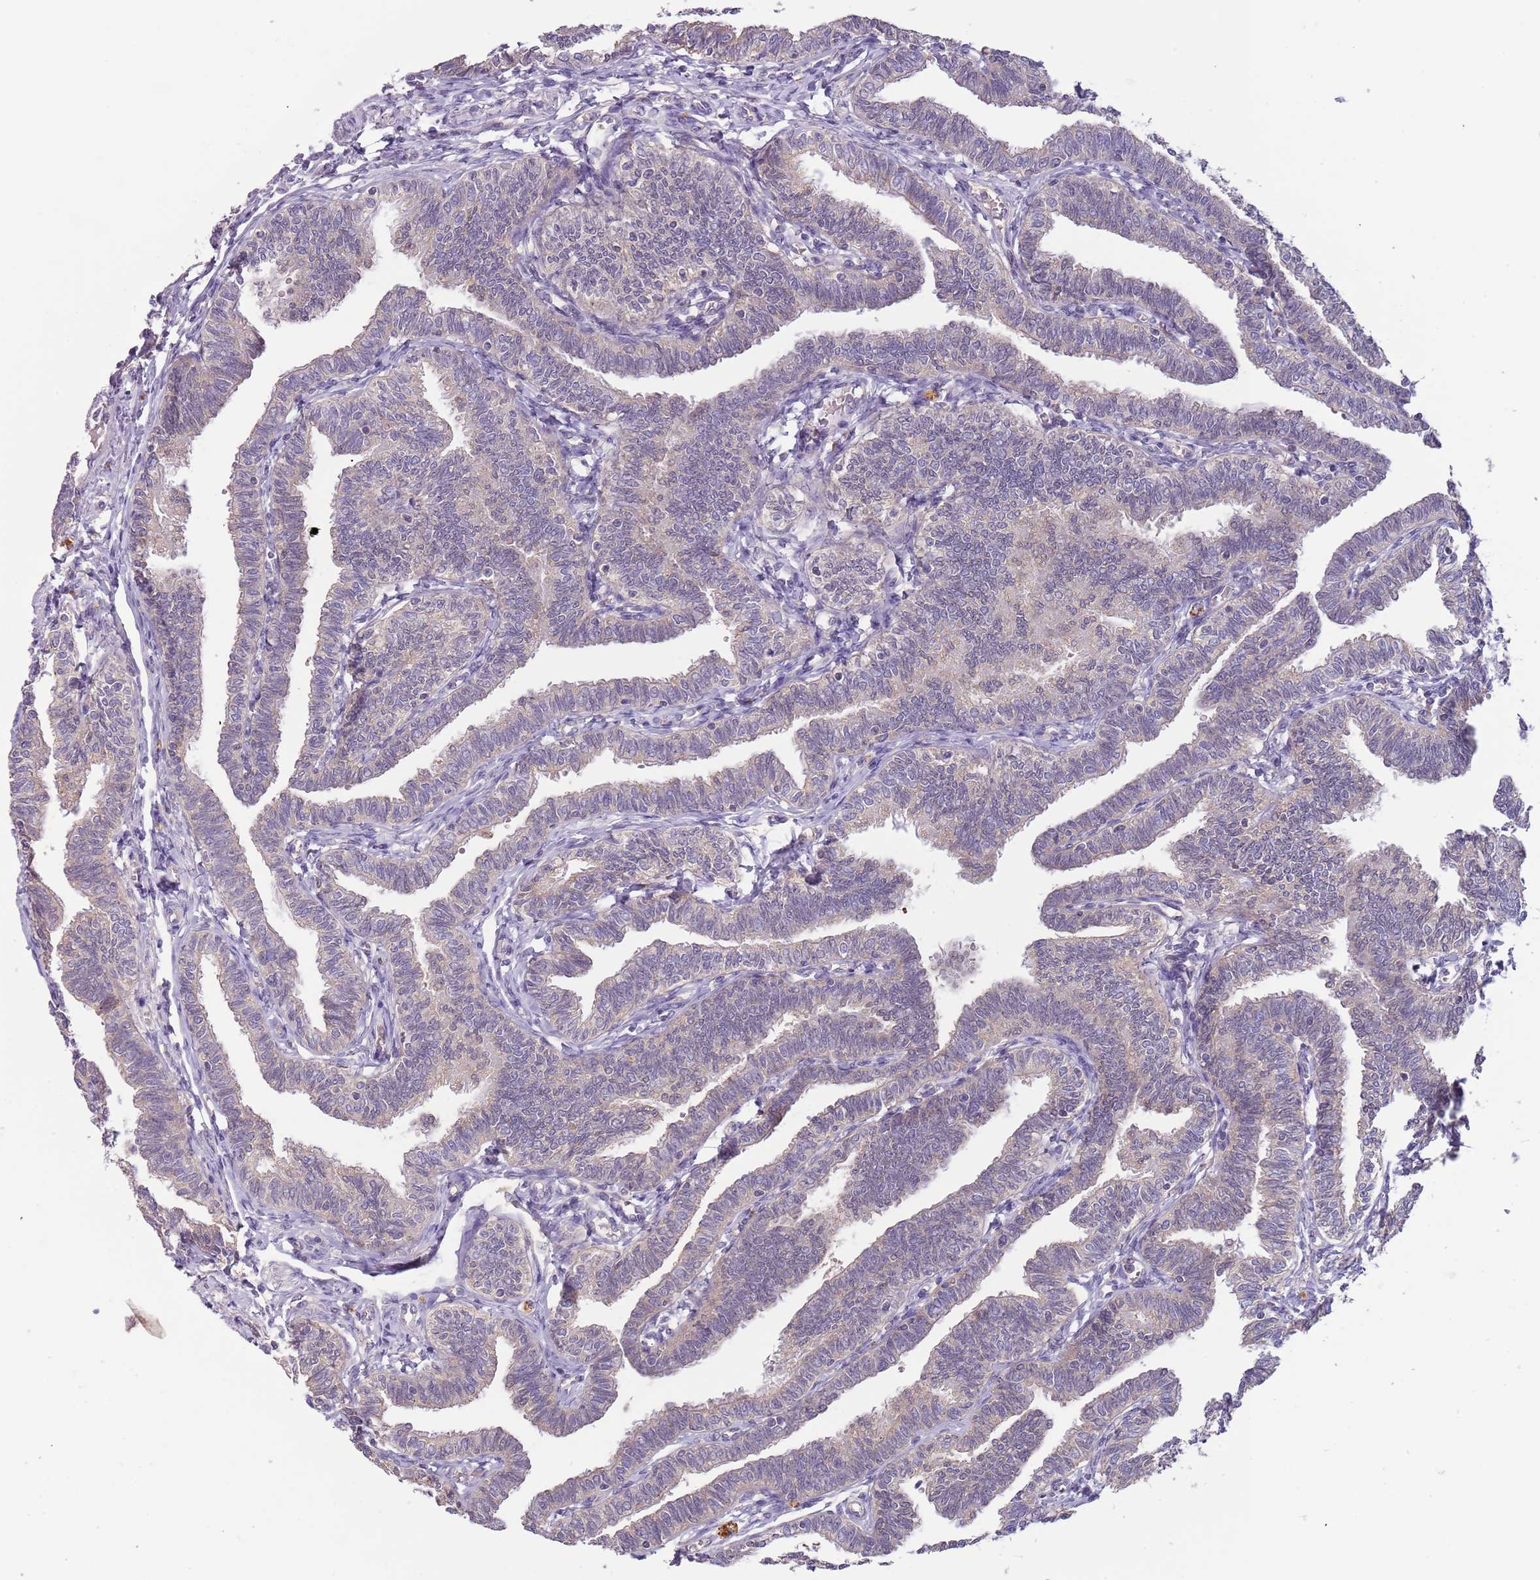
{"staining": {"intensity": "weak", "quantity": "25%-75%", "location": "cytoplasmic/membranous"}, "tissue": "fallopian tube", "cell_type": "Glandular cells", "image_type": "normal", "snomed": [{"axis": "morphology", "description": "Normal tissue, NOS"}, {"axis": "topography", "description": "Fallopian tube"}, {"axis": "topography", "description": "Ovary"}], "caption": "Approximately 25%-75% of glandular cells in unremarkable fallopian tube reveal weak cytoplasmic/membranous protein staining as visualized by brown immunohistochemical staining.", "gene": "FECH", "patient": {"sex": "female", "age": 23}}